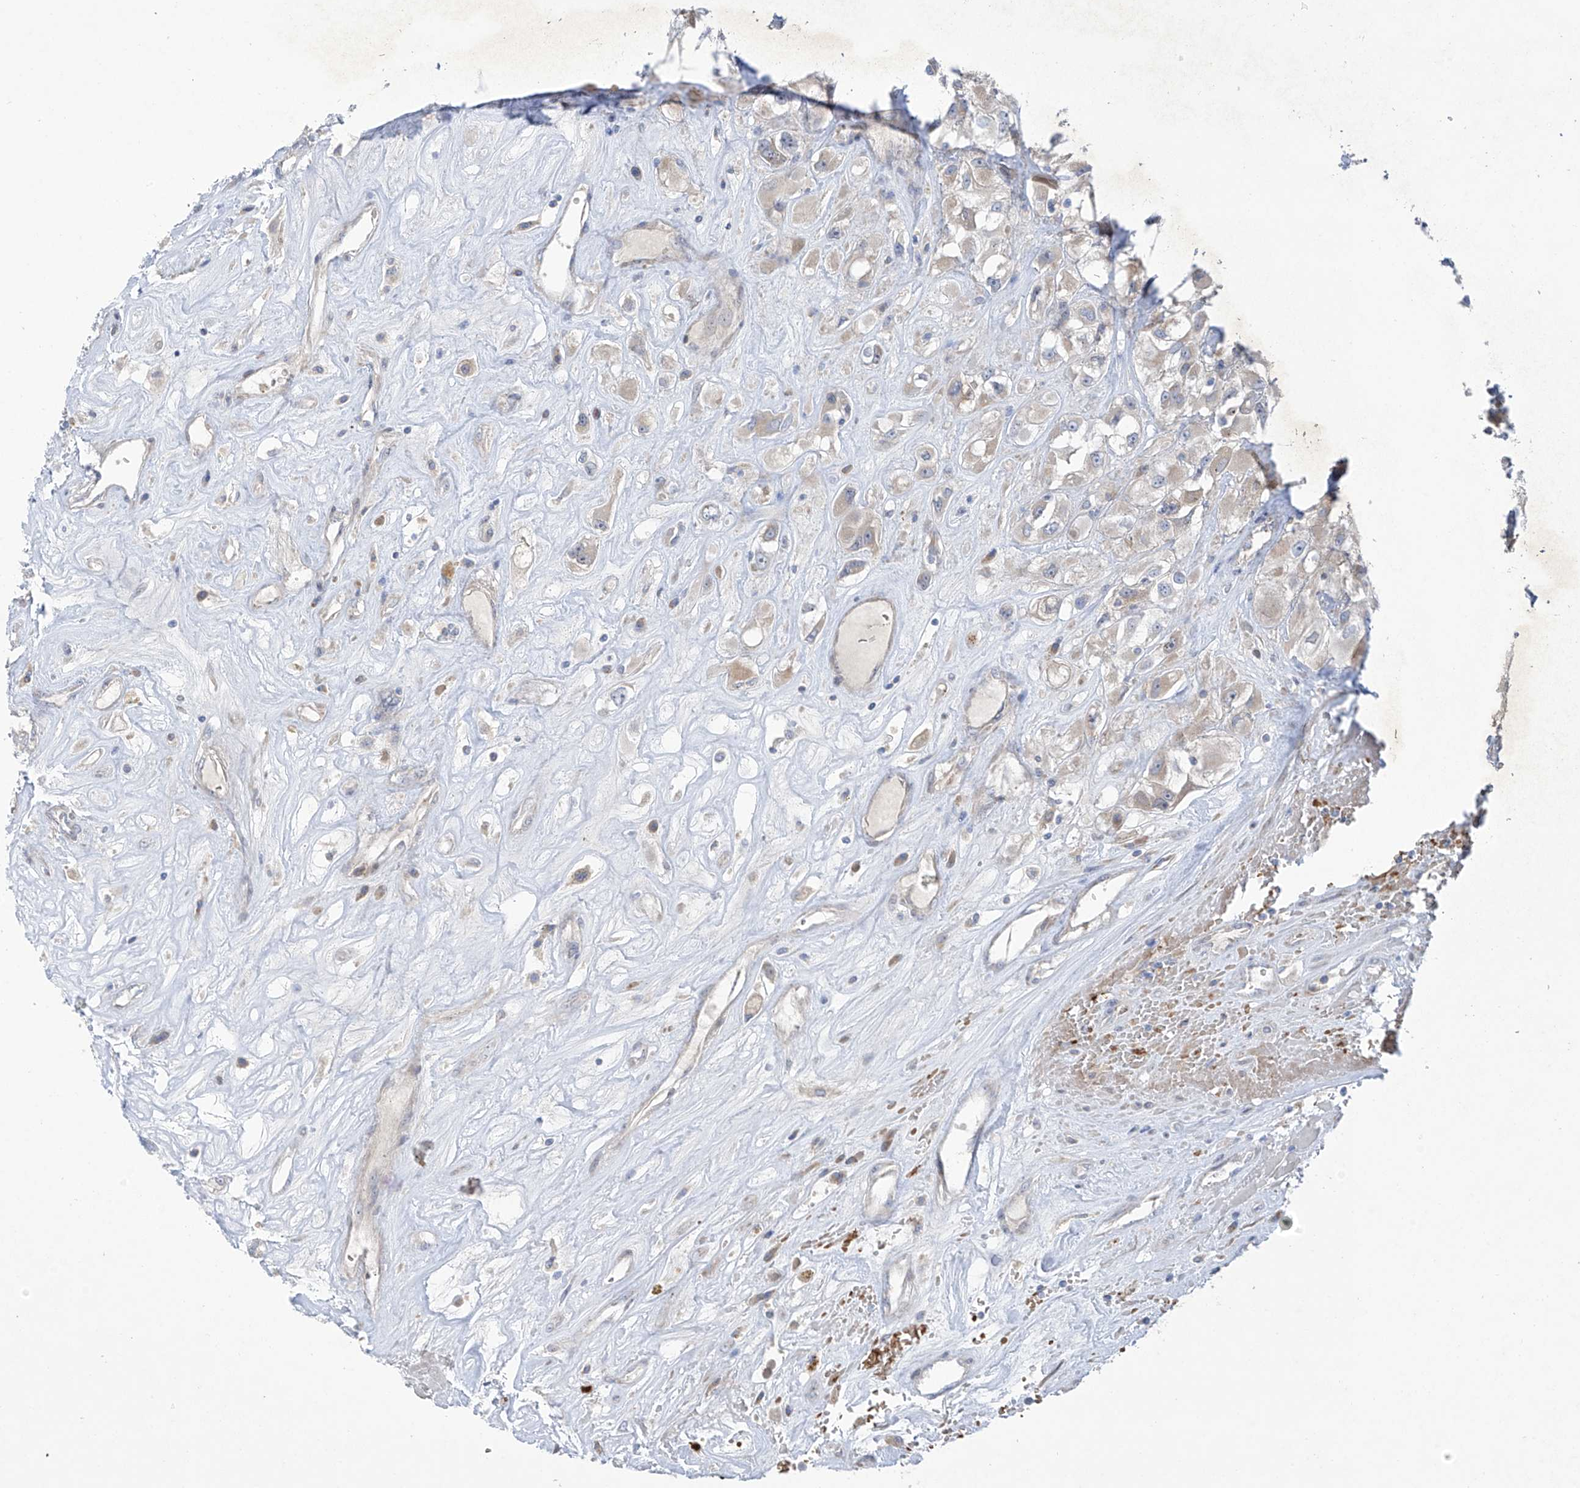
{"staining": {"intensity": "weak", "quantity": "<25%", "location": "cytoplasmic/membranous"}, "tissue": "renal cancer", "cell_type": "Tumor cells", "image_type": "cancer", "snomed": [{"axis": "morphology", "description": "Adenocarcinoma, NOS"}, {"axis": "topography", "description": "Kidney"}], "caption": "This photomicrograph is of renal cancer (adenocarcinoma) stained with IHC to label a protein in brown with the nuclei are counter-stained blue. There is no positivity in tumor cells.", "gene": "METTL18", "patient": {"sex": "female", "age": 52}}